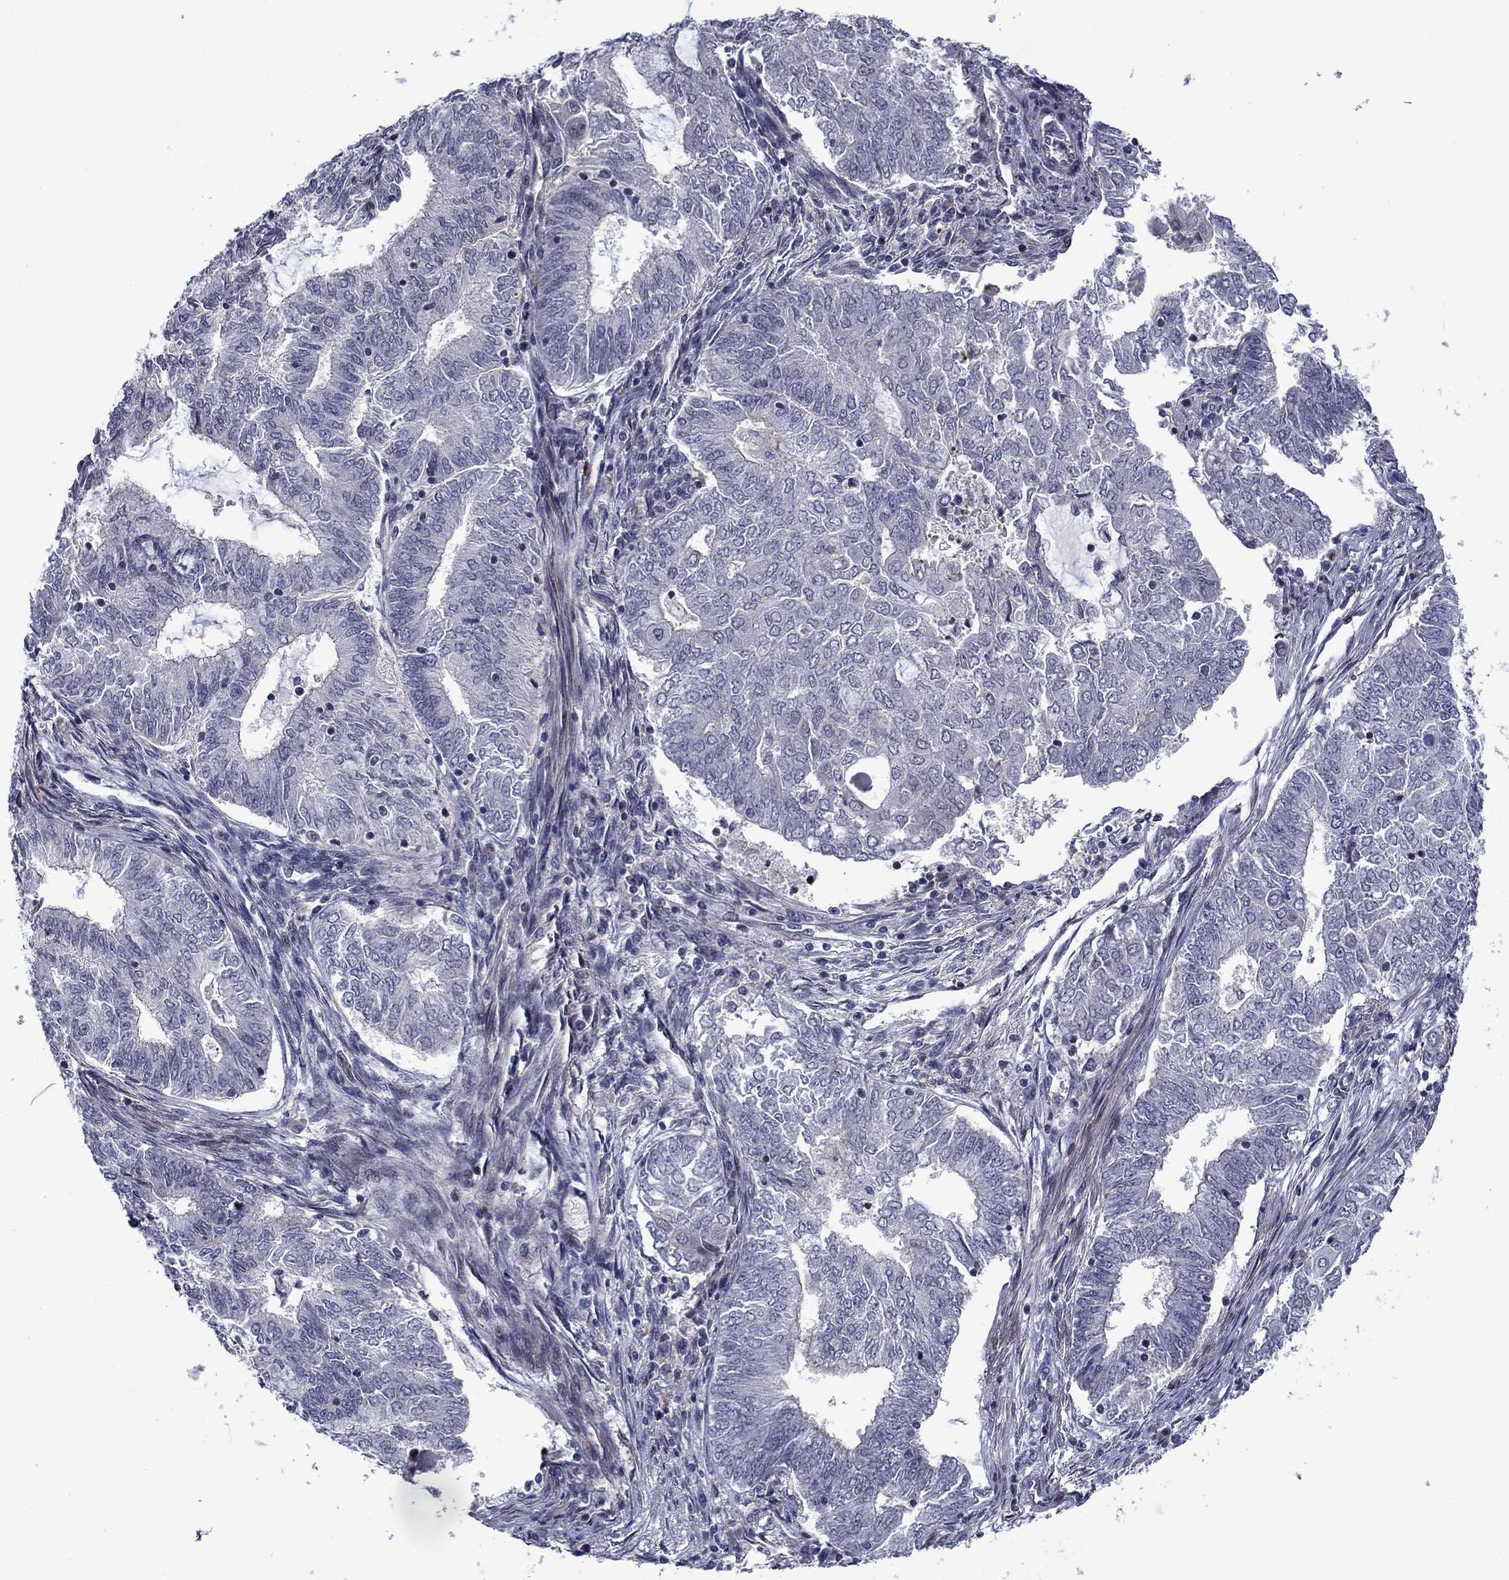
{"staining": {"intensity": "negative", "quantity": "none", "location": "none"}, "tissue": "endometrial cancer", "cell_type": "Tumor cells", "image_type": "cancer", "snomed": [{"axis": "morphology", "description": "Adenocarcinoma, NOS"}, {"axis": "topography", "description": "Endometrium"}], "caption": "Adenocarcinoma (endometrial) was stained to show a protein in brown. There is no significant staining in tumor cells.", "gene": "B3GAT1", "patient": {"sex": "female", "age": 62}}